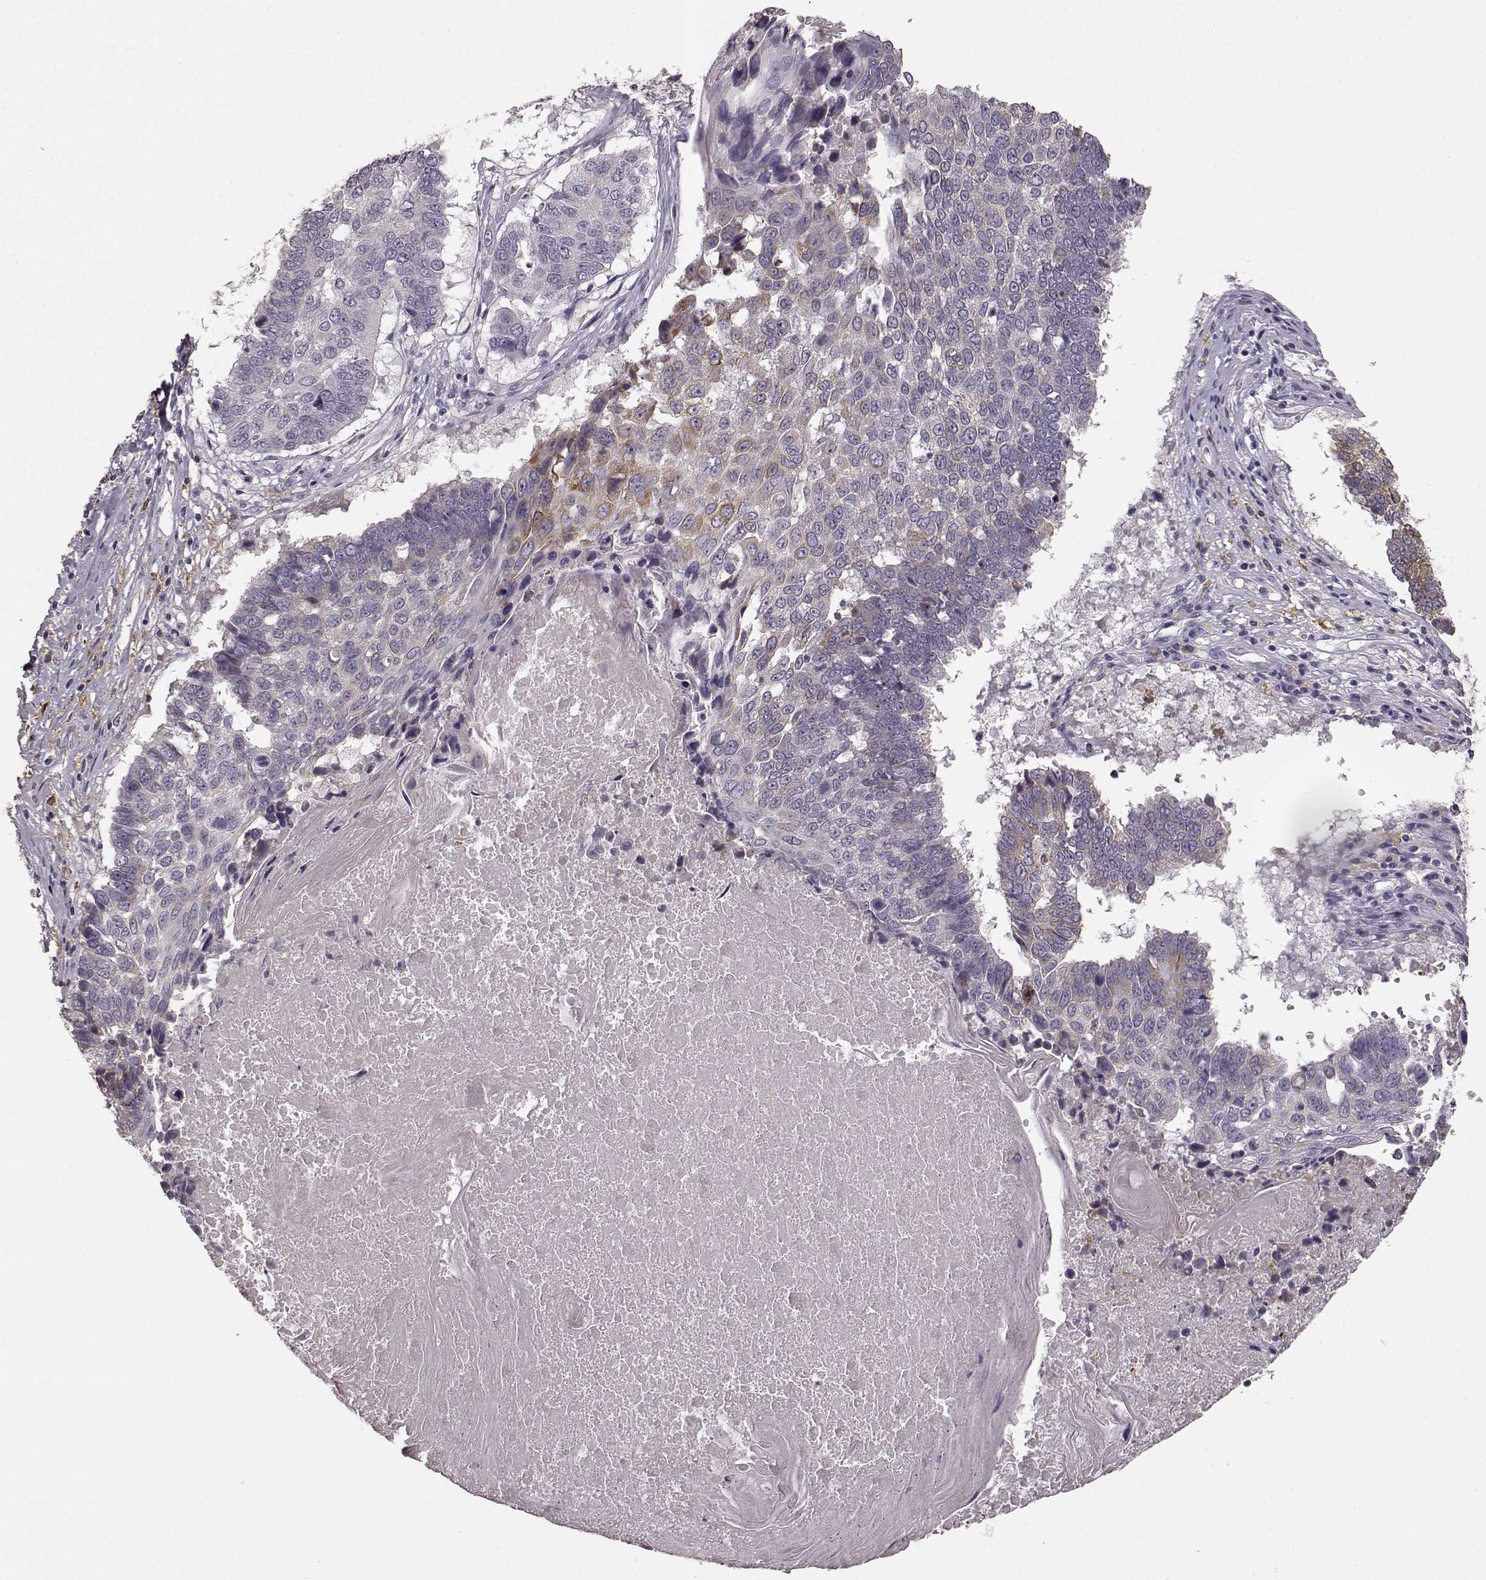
{"staining": {"intensity": "moderate", "quantity": "<25%", "location": "cytoplasmic/membranous"}, "tissue": "lung cancer", "cell_type": "Tumor cells", "image_type": "cancer", "snomed": [{"axis": "morphology", "description": "Squamous cell carcinoma, NOS"}, {"axis": "topography", "description": "Lung"}], "caption": "An immunohistochemistry (IHC) image of tumor tissue is shown. Protein staining in brown shows moderate cytoplasmic/membranous positivity in lung cancer (squamous cell carcinoma) within tumor cells.", "gene": "GHR", "patient": {"sex": "male", "age": 73}}